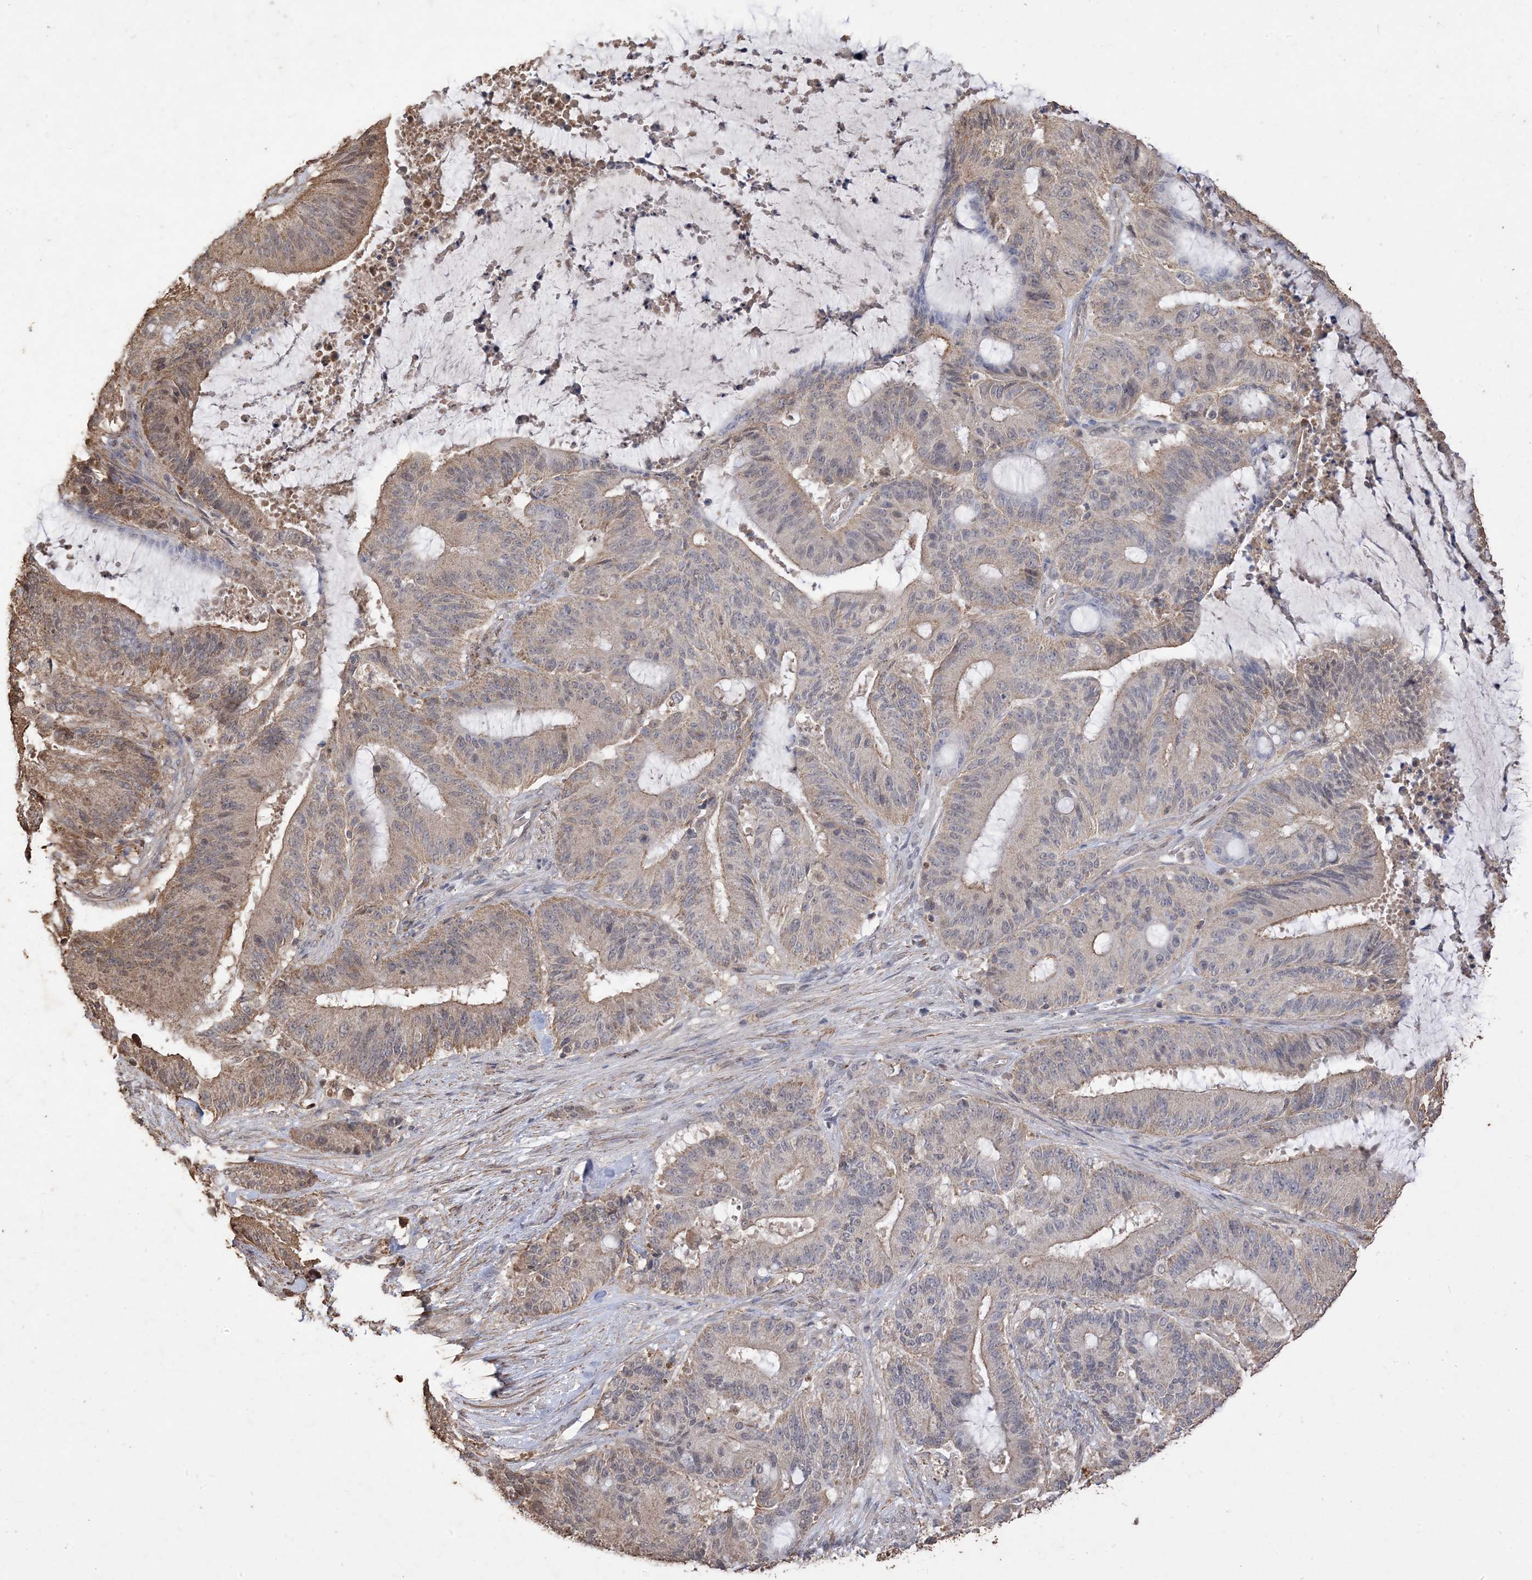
{"staining": {"intensity": "weak", "quantity": "<25%", "location": "cytoplasmic/membranous"}, "tissue": "liver cancer", "cell_type": "Tumor cells", "image_type": "cancer", "snomed": [{"axis": "morphology", "description": "Normal tissue, NOS"}, {"axis": "morphology", "description": "Cholangiocarcinoma"}, {"axis": "topography", "description": "Liver"}, {"axis": "topography", "description": "Peripheral nerve tissue"}], "caption": "DAB immunohistochemical staining of liver cancer (cholangiocarcinoma) exhibits no significant expression in tumor cells.", "gene": "HPS4", "patient": {"sex": "female", "age": 73}}